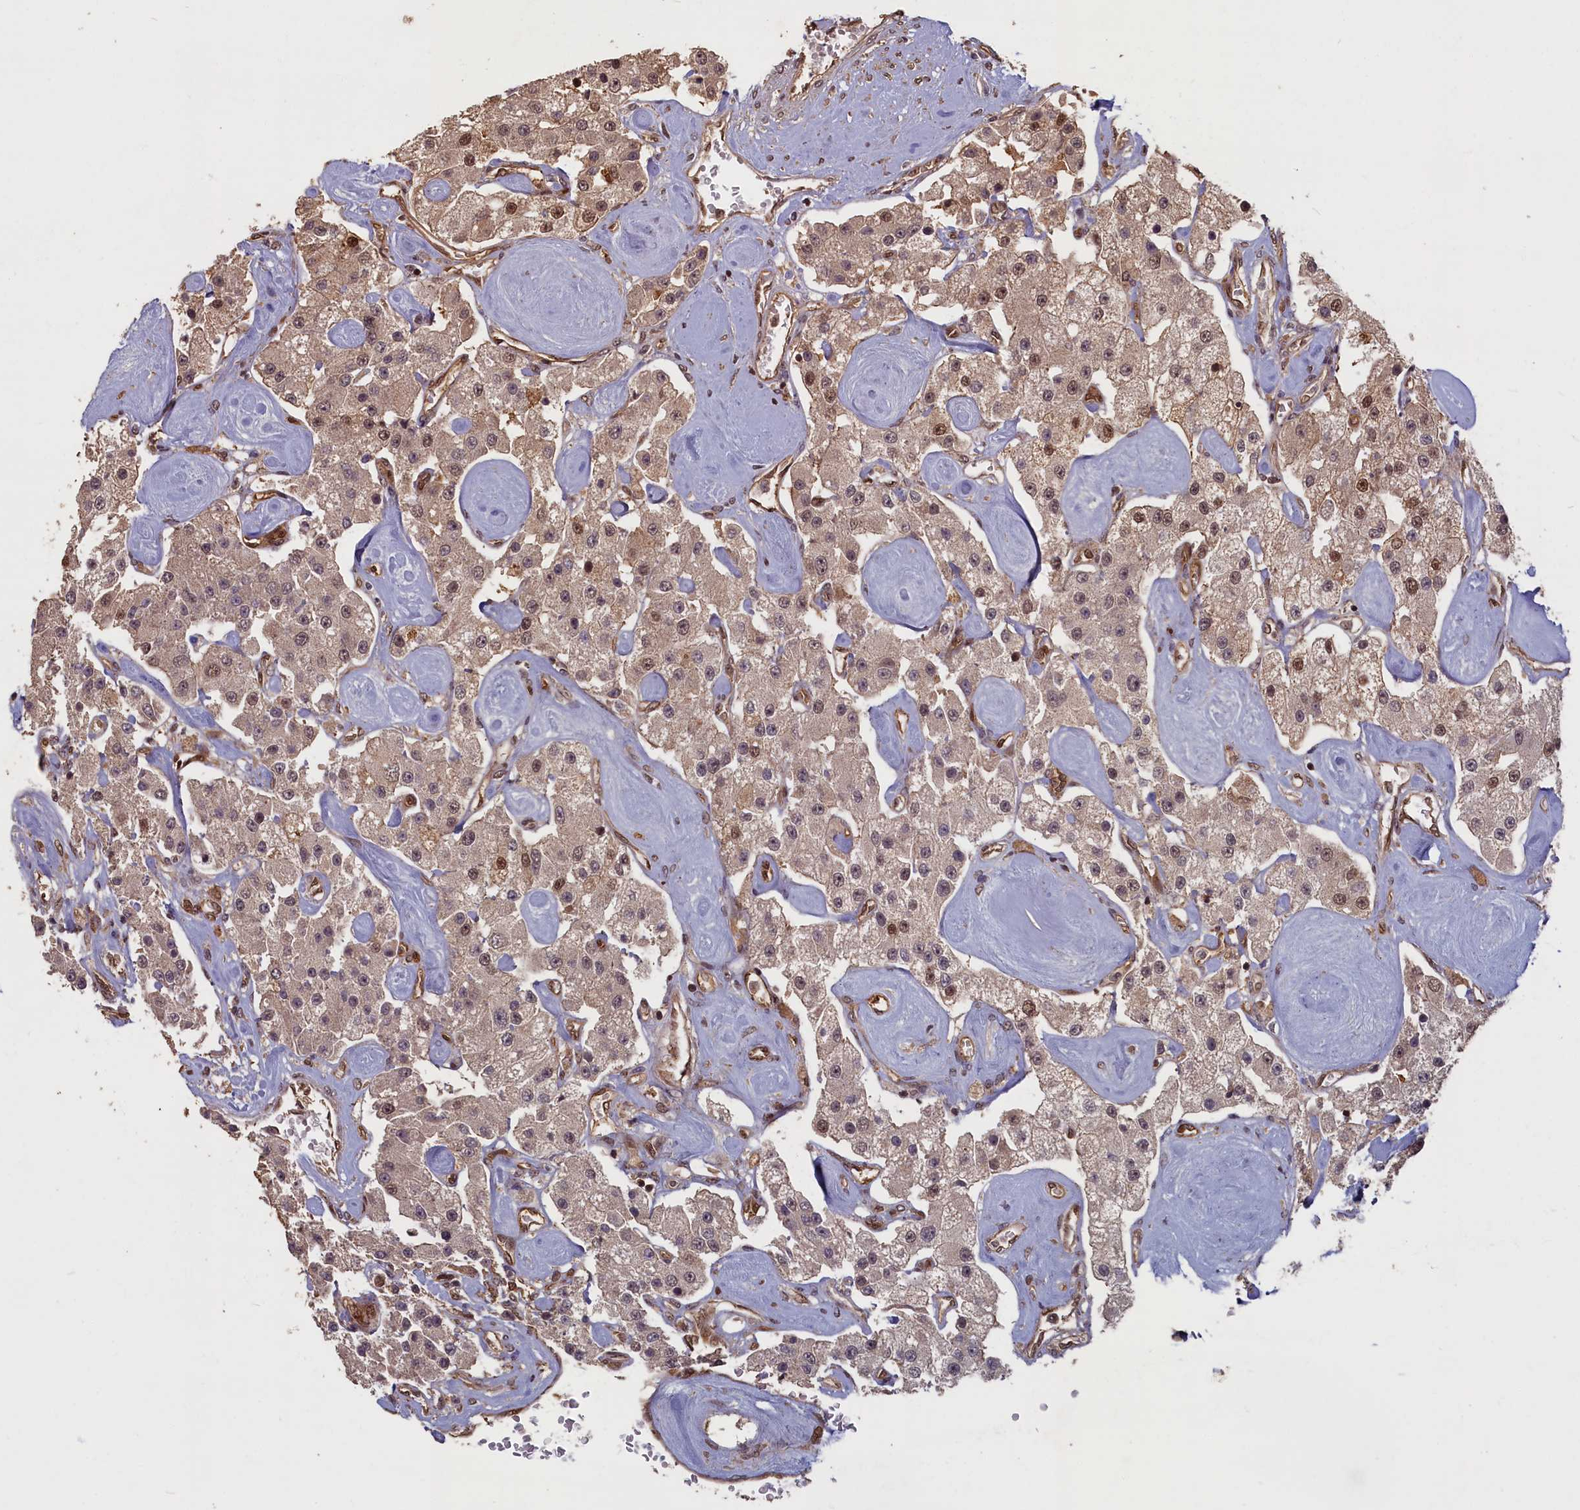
{"staining": {"intensity": "moderate", "quantity": "25%-75%", "location": "cytoplasmic/membranous,nuclear"}, "tissue": "carcinoid", "cell_type": "Tumor cells", "image_type": "cancer", "snomed": [{"axis": "morphology", "description": "Carcinoid, malignant, NOS"}, {"axis": "topography", "description": "Pancreas"}], "caption": "Carcinoid stained with DAB (3,3'-diaminobenzidine) immunohistochemistry exhibits medium levels of moderate cytoplasmic/membranous and nuclear expression in approximately 25%-75% of tumor cells.", "gene": "HIF3A", "patient": {"sex": "male", "age": 41}}